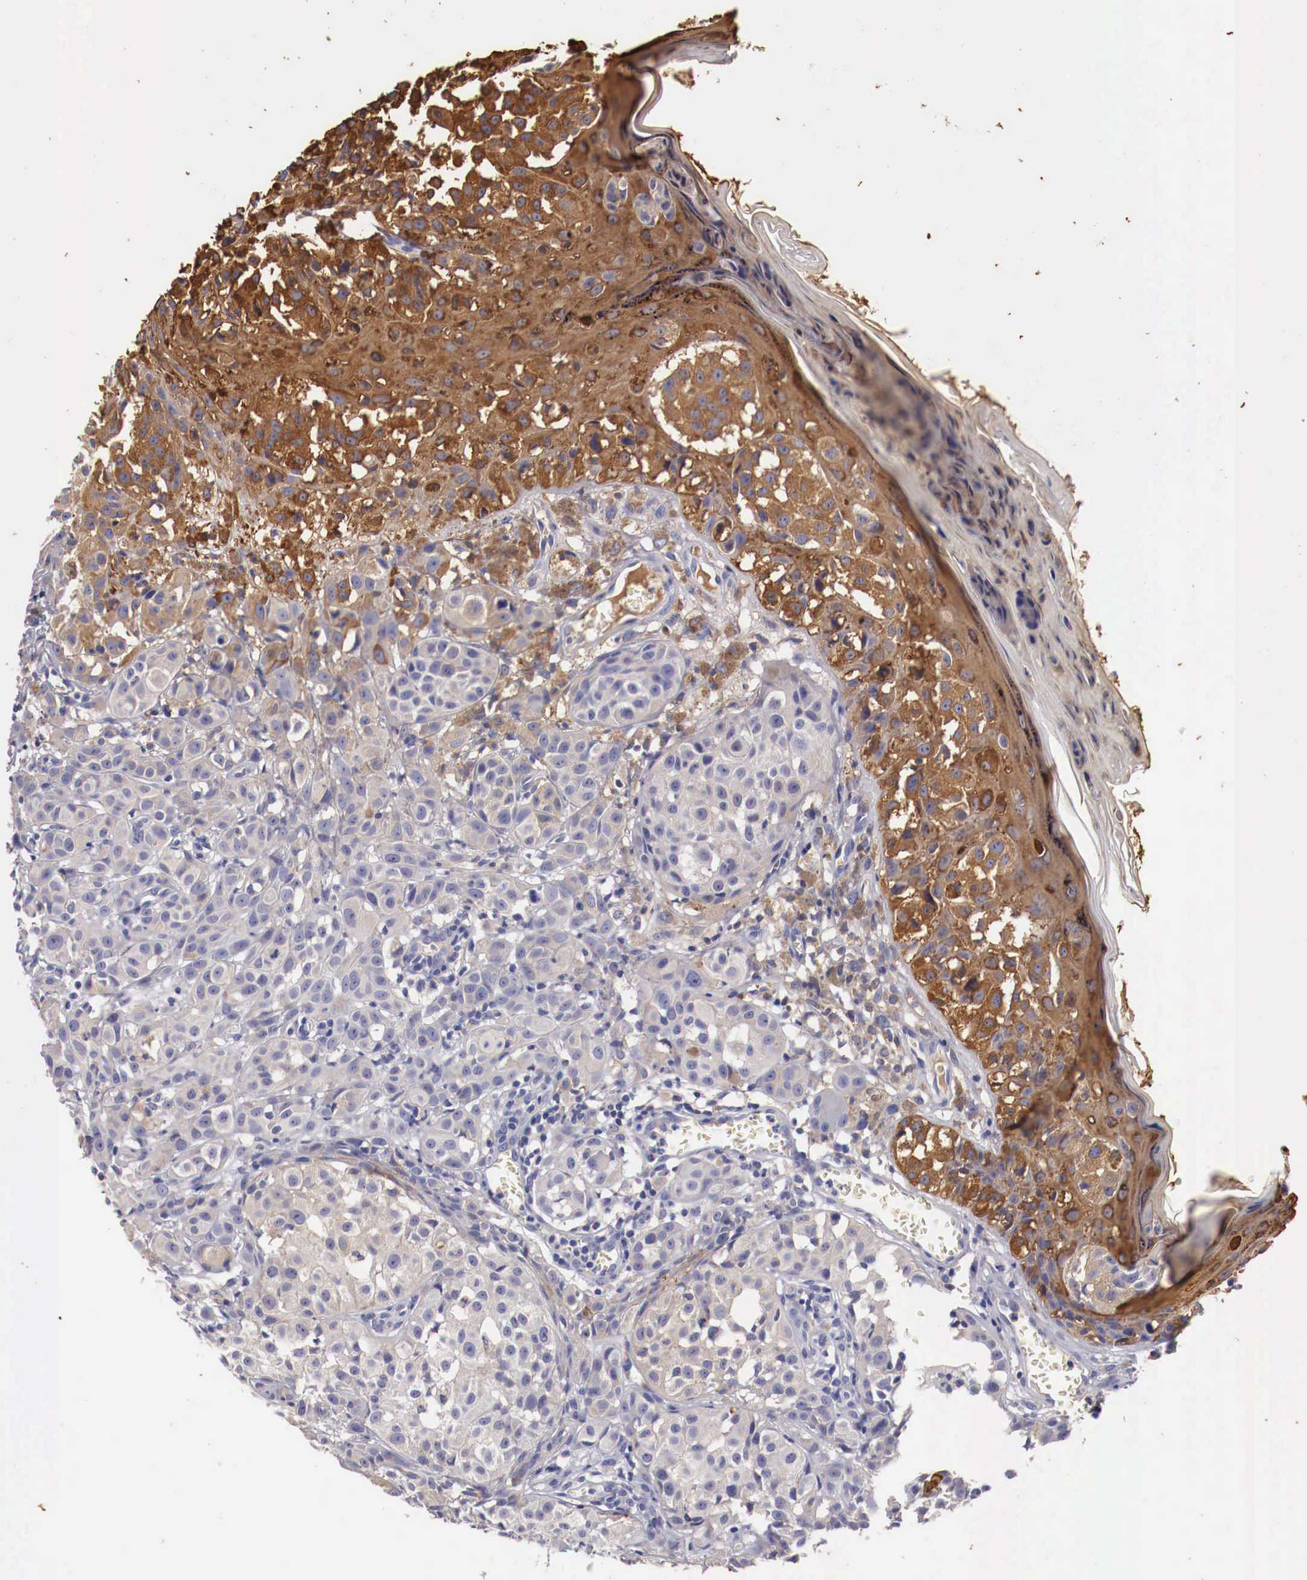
{"staining": {"intensity": "moderate", "quantity": "<25%", "location": "cytoplasmic/membranous"}, "tissue": "melanoma", "cell_type": "Tumor cells", "image_type": "cancer", "snomed": [{"axis": "morphology", "description": "Malignant melanoma, NOS"}, {"axis": "topography", "description": "Skin"}], "caption": "Protein expression analysis of malignant melanoma displays moderate cytoplasmic/membranous expression in about <25% of tumor cells. (IHC, brightfield microscopy, high magnification).", "gene": "PITPNA", "patient": {"sex": "female", "age": 52}}